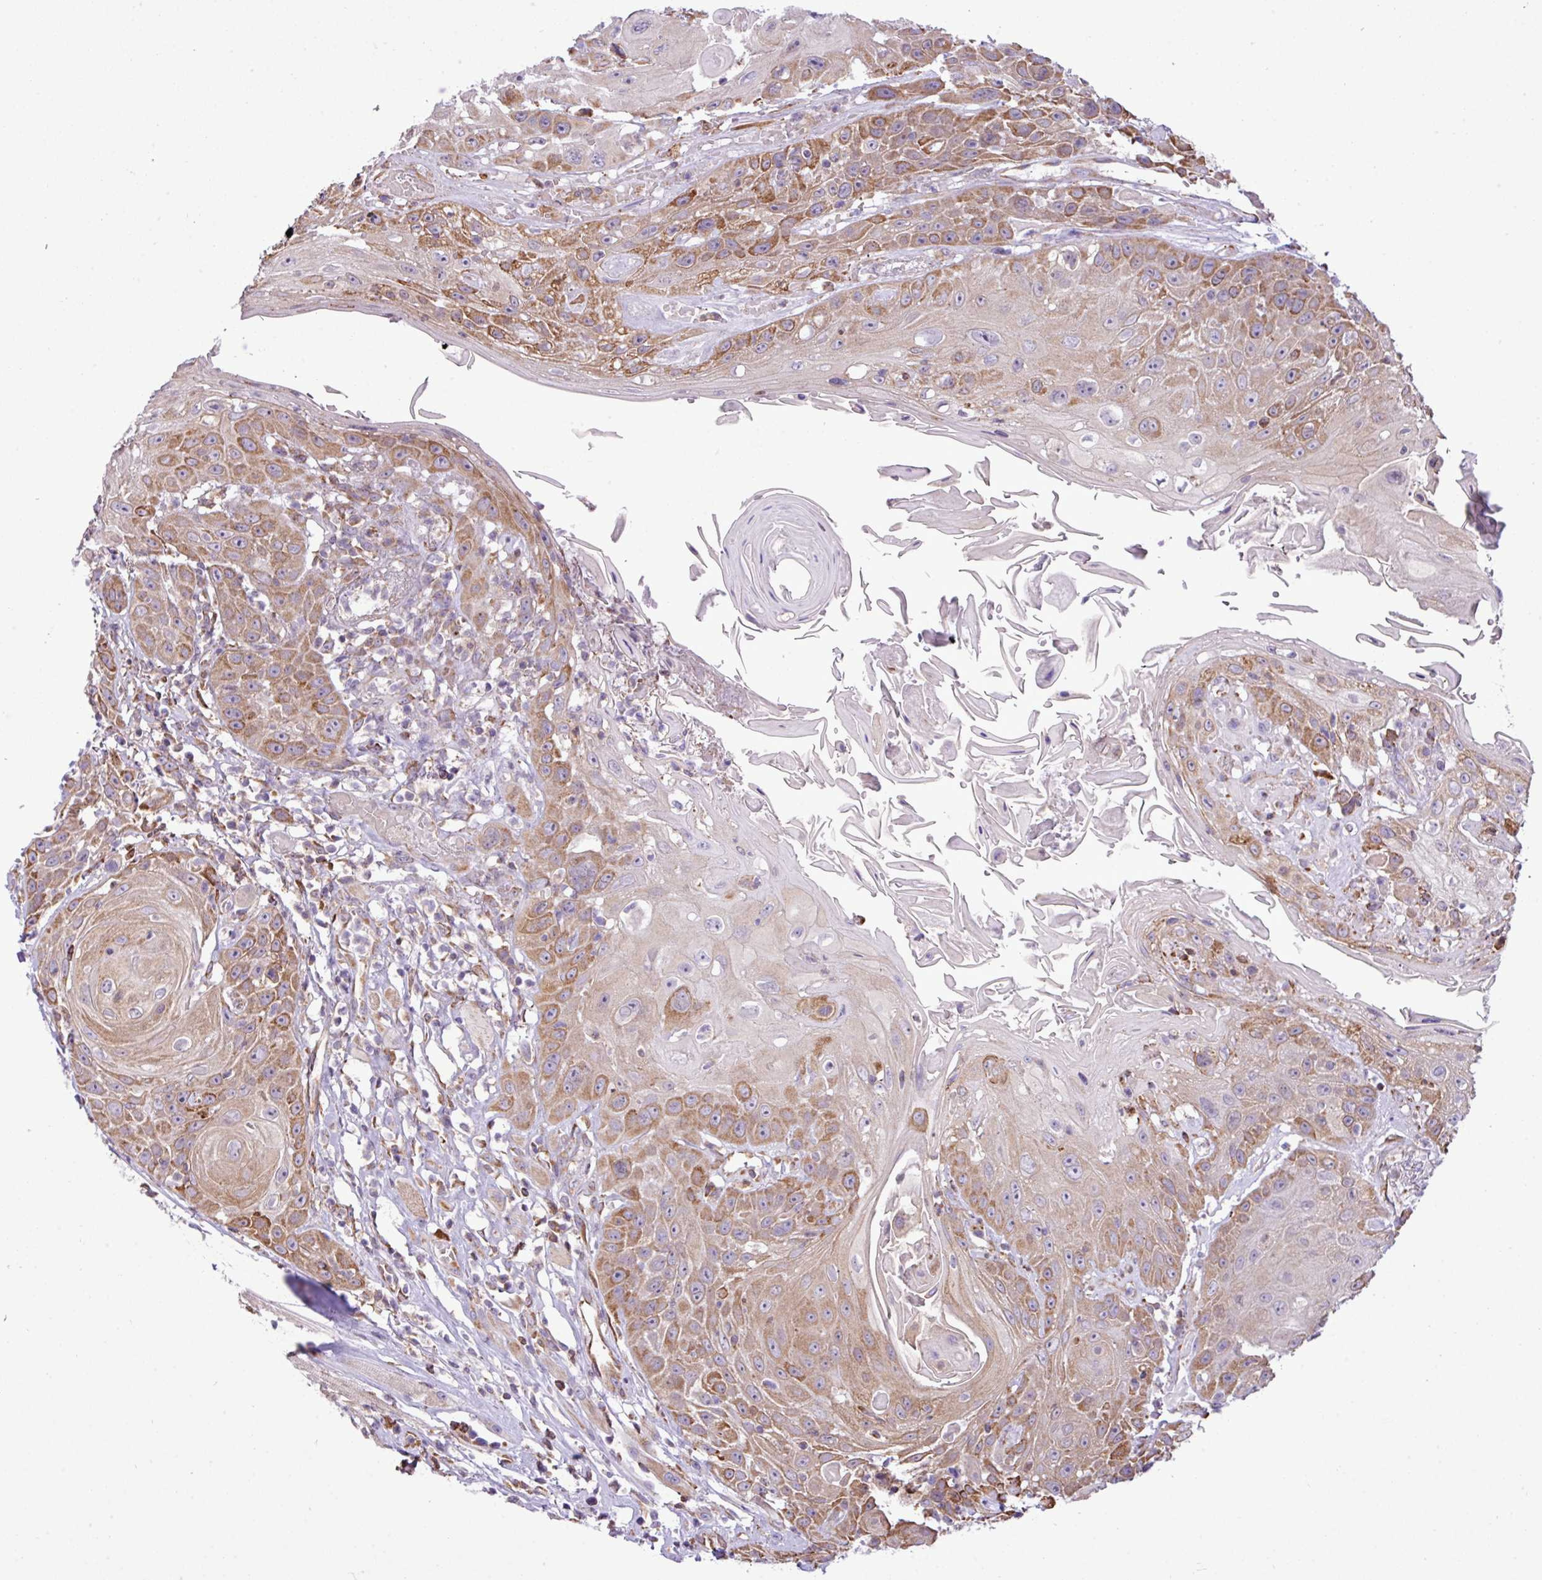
{"staining": {"intensity": "moderate", "quantity": "25%-75%", "location": "cytoplasmic/membranous"}, "tissue": "head and neck cancer", "cell_type": "Tumor cells", "image_type": "cancer", "snomed": [{"axis": "morphology", "description": "Squamous cell carcinoma, NOS"}, {"axis": "topography", "description": "Head-Neck"}], "caption": "This histopathology image reveals IHC staining of human head and neck cancer, with medium moderate cytoplasmic/membranous expression in about 25%-75% of tumor cells.", "gene": "ZSCAN5A", "patient": {"sex": "female", "age": 59}}